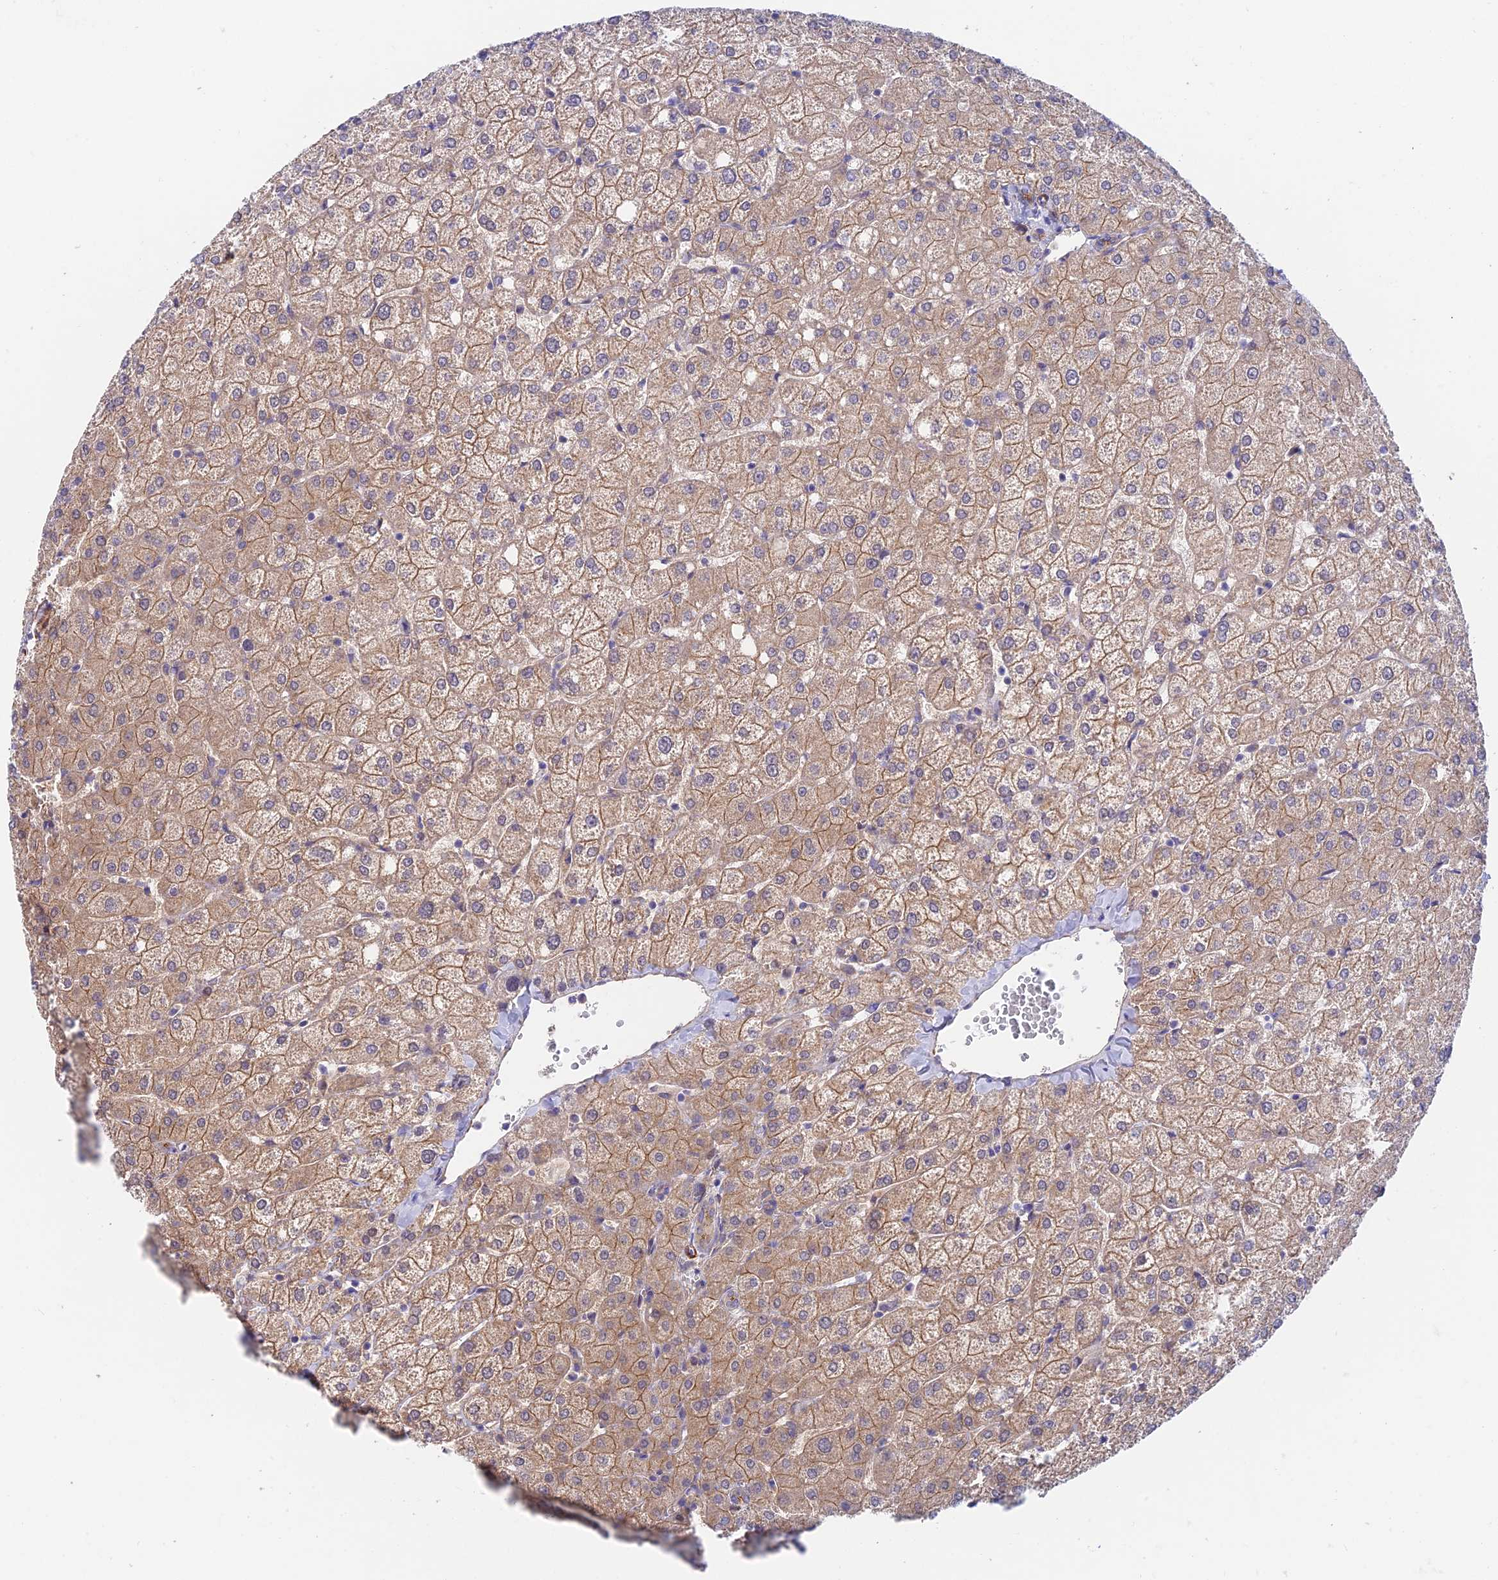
{"staining": {"intensity": "weak", "quantity": "<25%", "location": "cytoplasmic/membranous"}, "tissue": "liver", "cell_type": "Cholangiocytes", "image_type": "normal", "snomed": [{"axis": "morphology", "description": "Normal tissue, NOS"}, {"axis": "topography", "description": "Liver"}], "caption": "A high-resolution image shows IHC staining of benign liver, which shows no significant positivity in cholangiocytes.", "gene": "ANKRD50", "patient": {"sex": "female", "age": 54}}